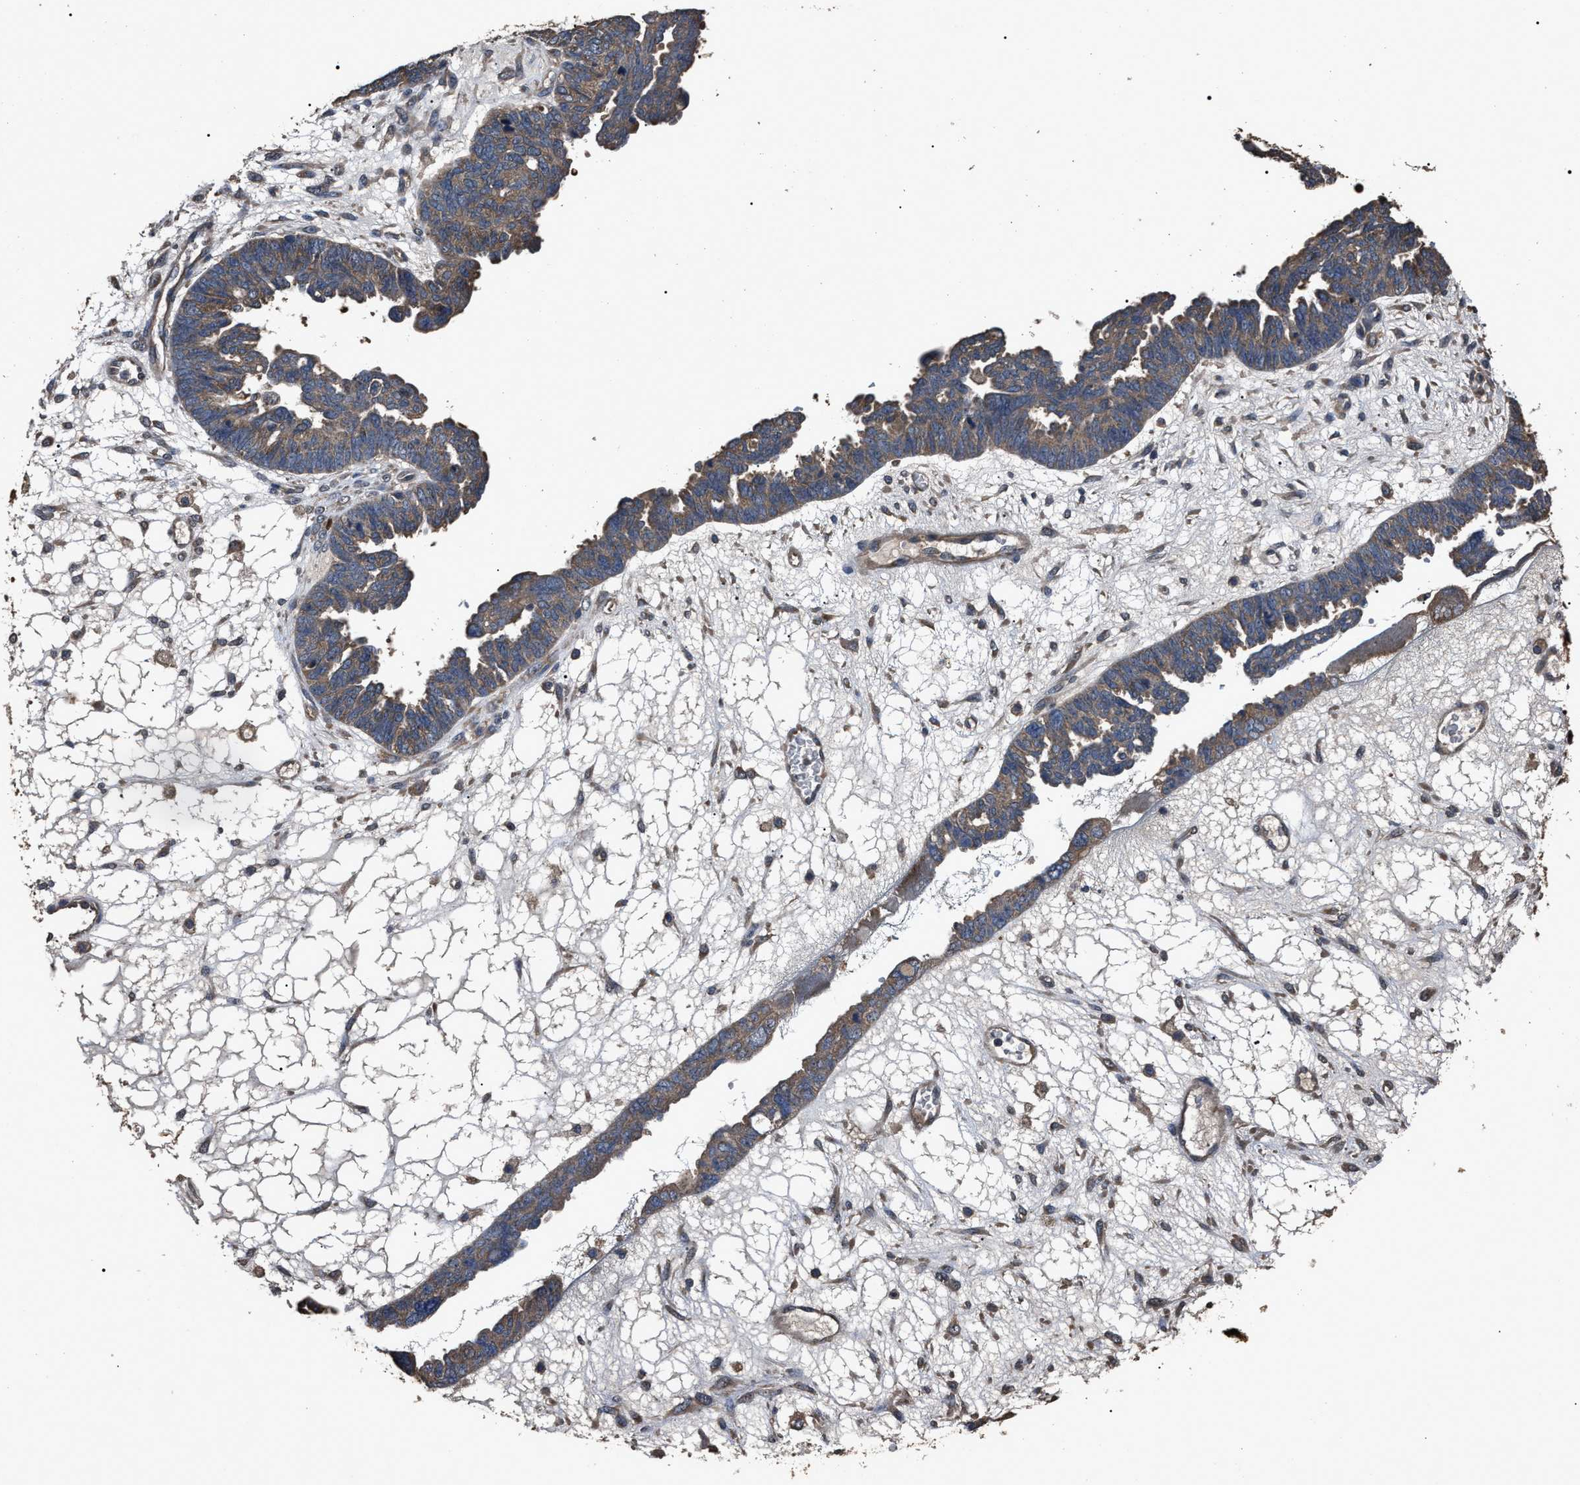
{"staining": {"intensity": "weak", "quantity": ">75%", "location": "cytoplasmic/membranous"}, "tissue": "ovarian cancer", "cell_type": "Tumor cells", "image_type": "cancer", "snomed": [{"axis": "morphology", "description": "Cystadenocarcinoma, serous, NOS"}, {"axis": "topography", "description": "Ovary"}], "caption": "Ovarian cancer (serous cystadenocarcinoma) tissue shows weak cytoplasmic/membranous staining in approximately >75% of tumor cells", "gene": "RNF216", "patient": {"sex": "female", "age": 79}}